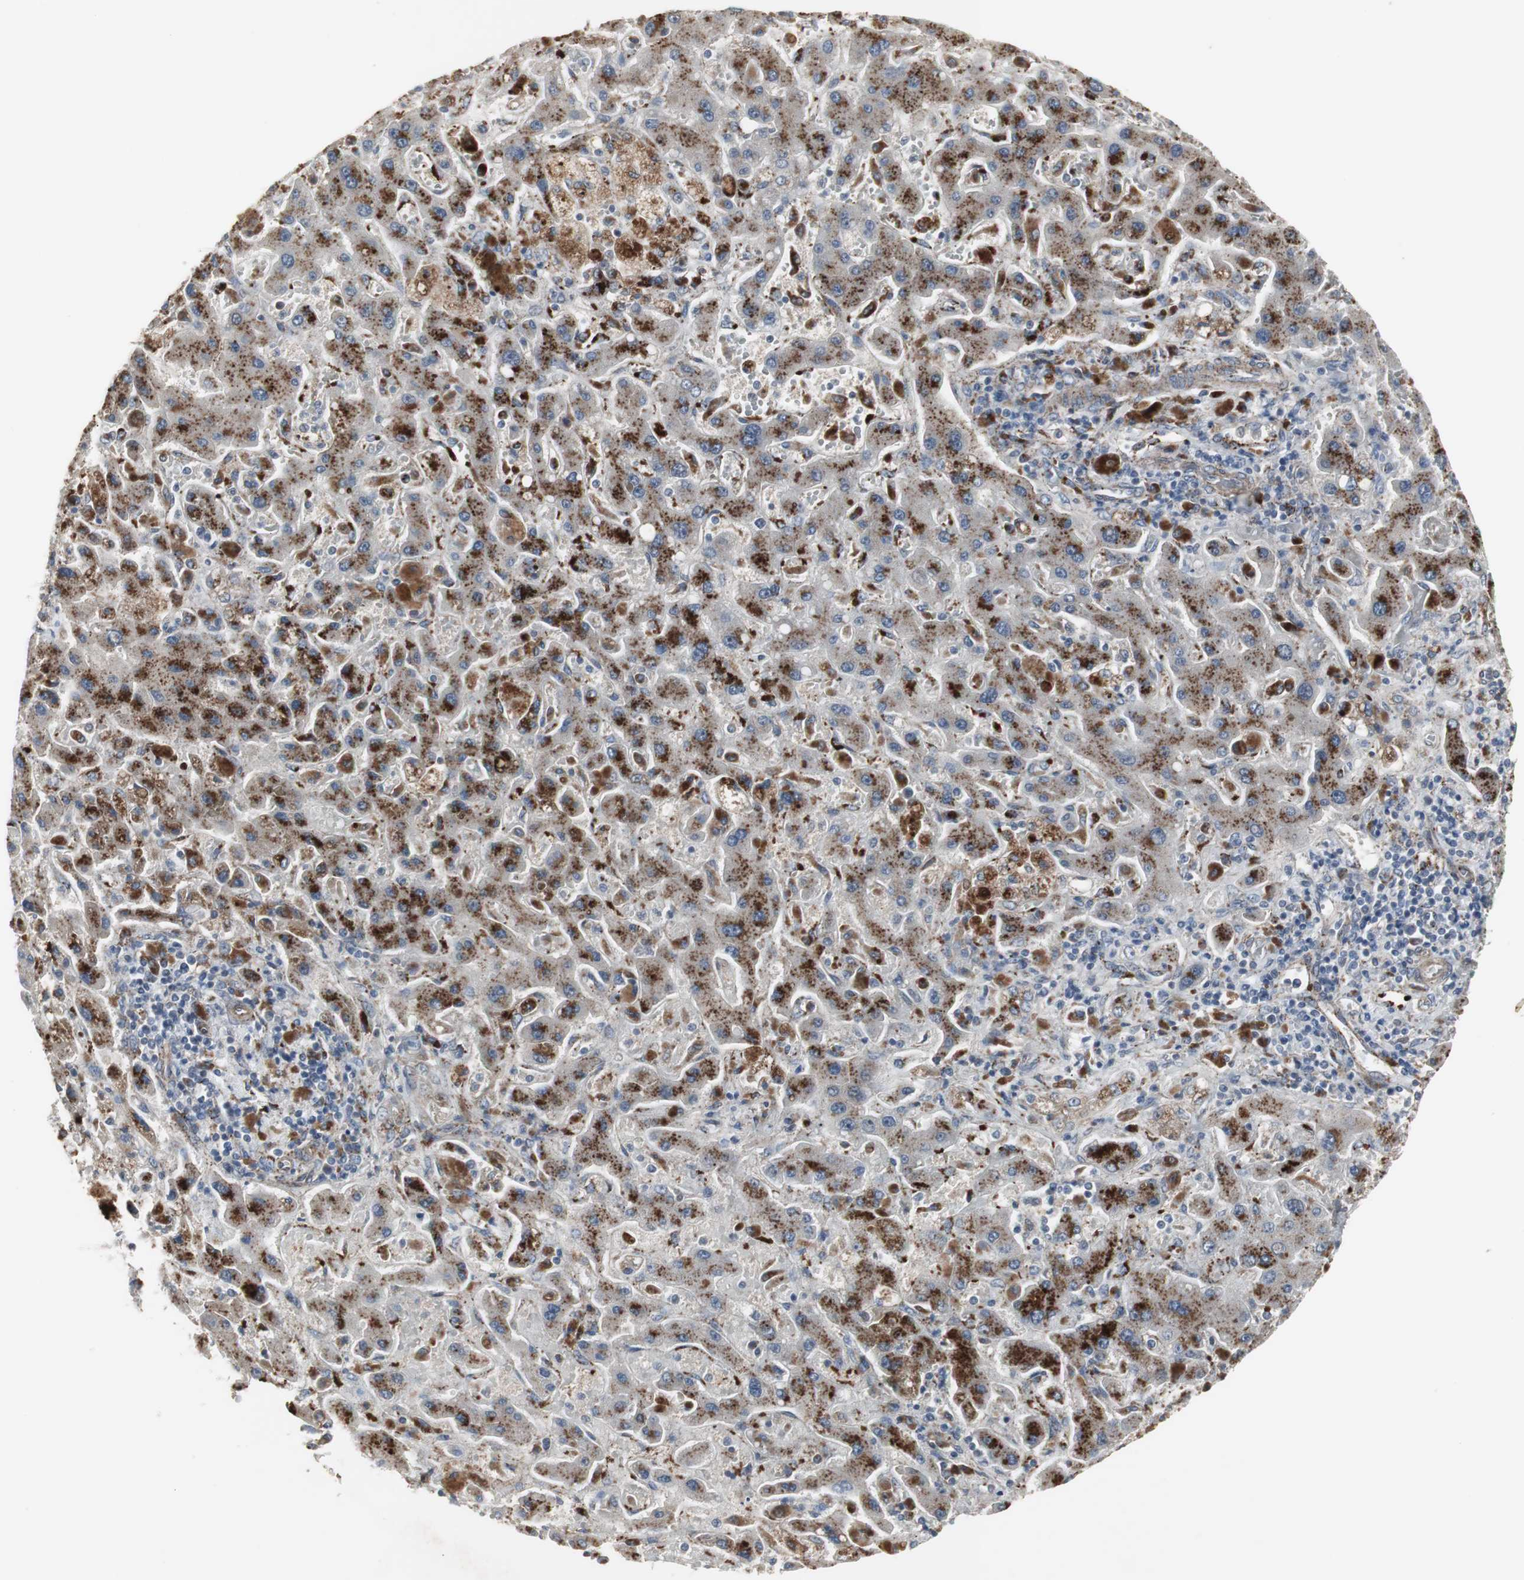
{"staining": {"intensity": "strong", "quantity": ">75%", "location": "cytoplasmic/membranous"}, "tissue": "liver cancer", "cell_type": "Tumor cells", "image_type": "cancer", "snomed": [{"axis": "morphology", "description": "Cholangiocarcinoma"}, {"axis": "topography", "description": "Liver"}], "caption": "Tumor cells display strong cytoplasmic/membranous staining in approximately >75% of cells in cholangiocarcinoma (liver).", "gene": "GBA1", "patient": {"sex": "male", "age": 50}}